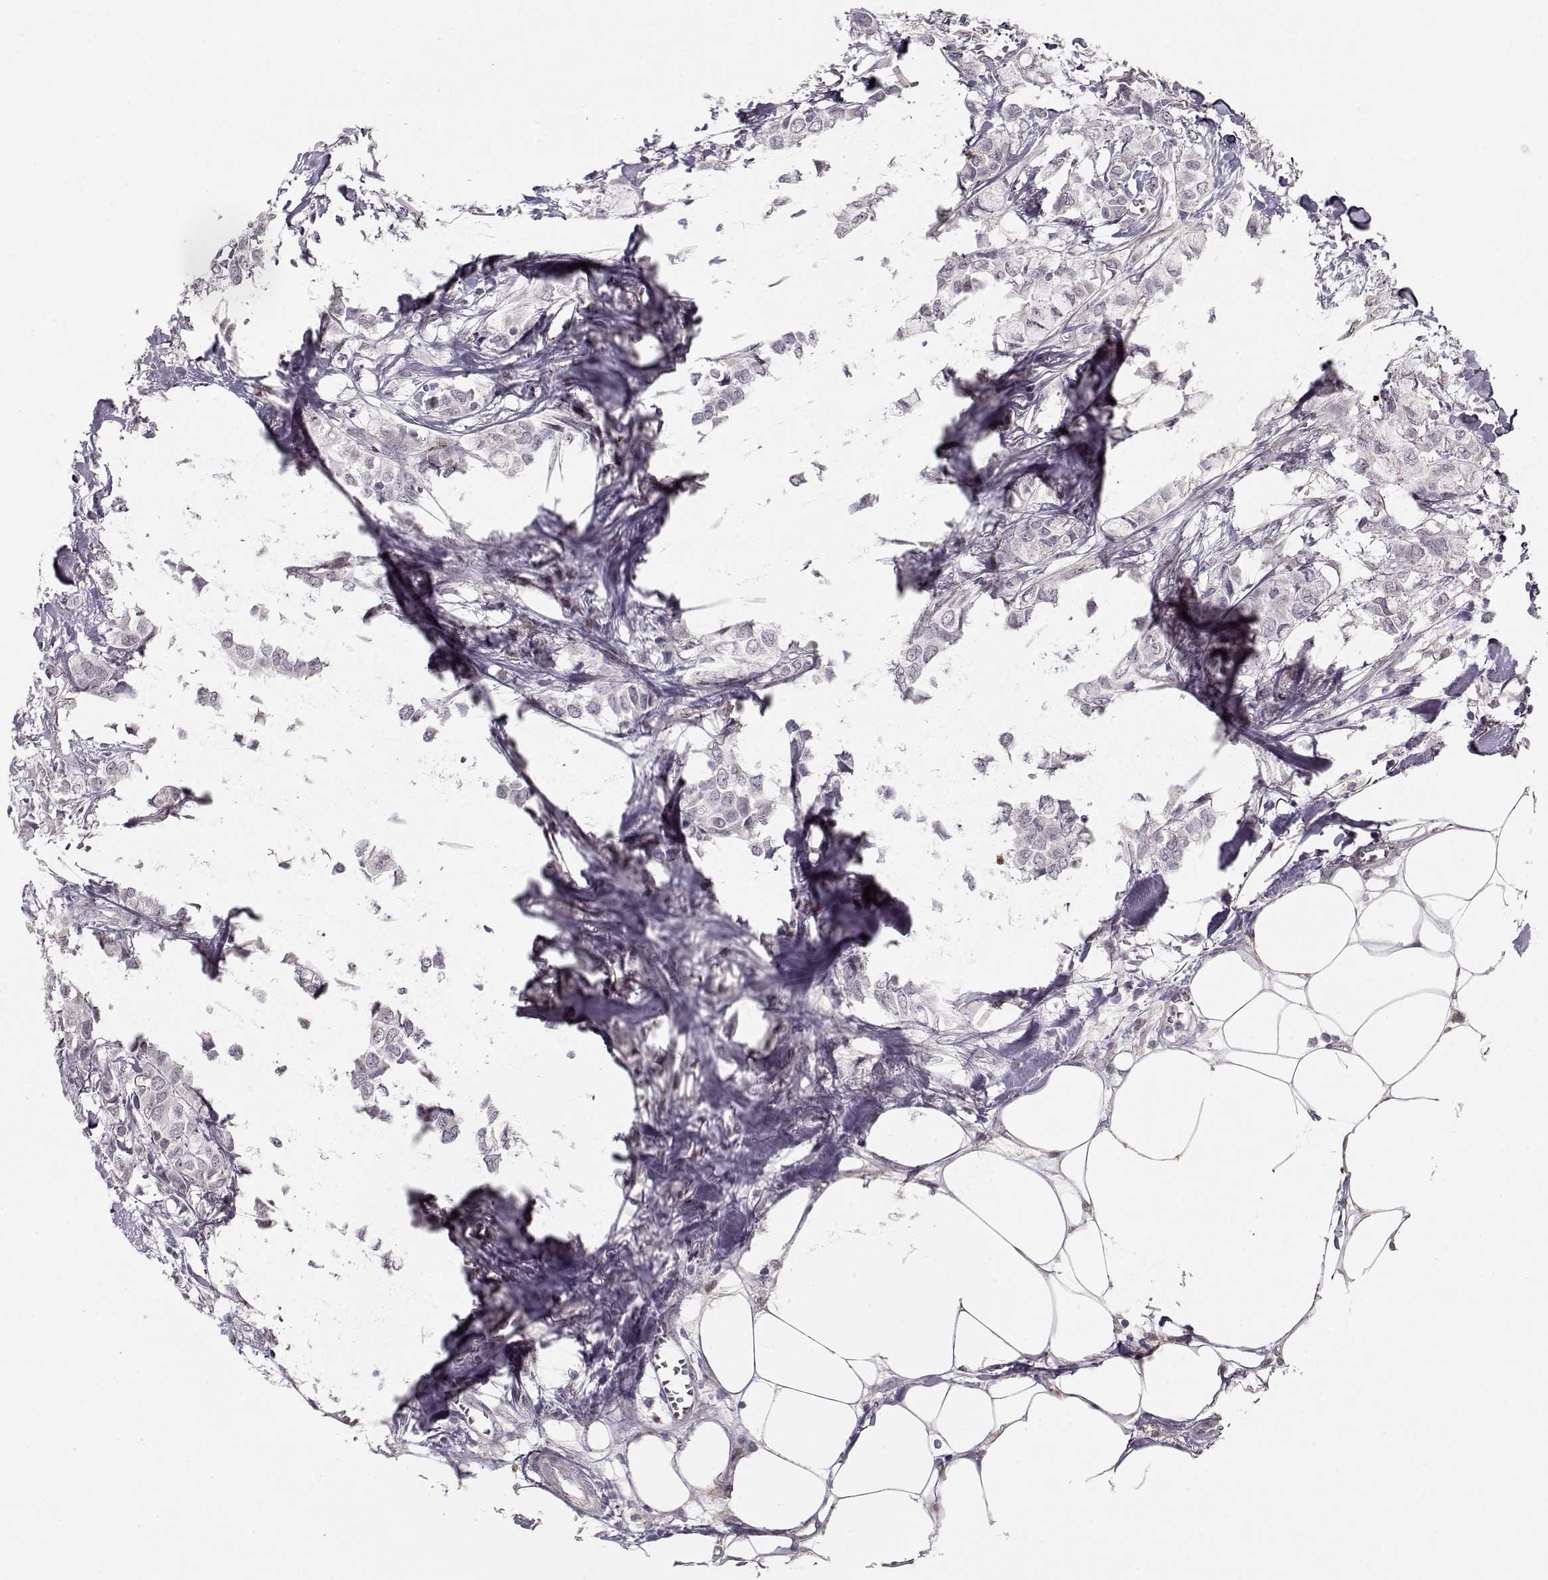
{"staining": {"intensity": "negative", "quantity": "none", "location": "none"}, "tissue": "breast cancer", "cell_type": "Tumor cells", "image_type": "cancer", "snomed": [{"axis": "morphology", "description": "Duct carcinoma"}, {"axis": "topography", "description": "Breast"}], "caption": "High power microscopy photomicrograph of an IHC micrograph of breast cancer, revealing no significant expression in tumor cells.", "gene": "DNAI3", "patient": {"sex": "female", "age": 85}}